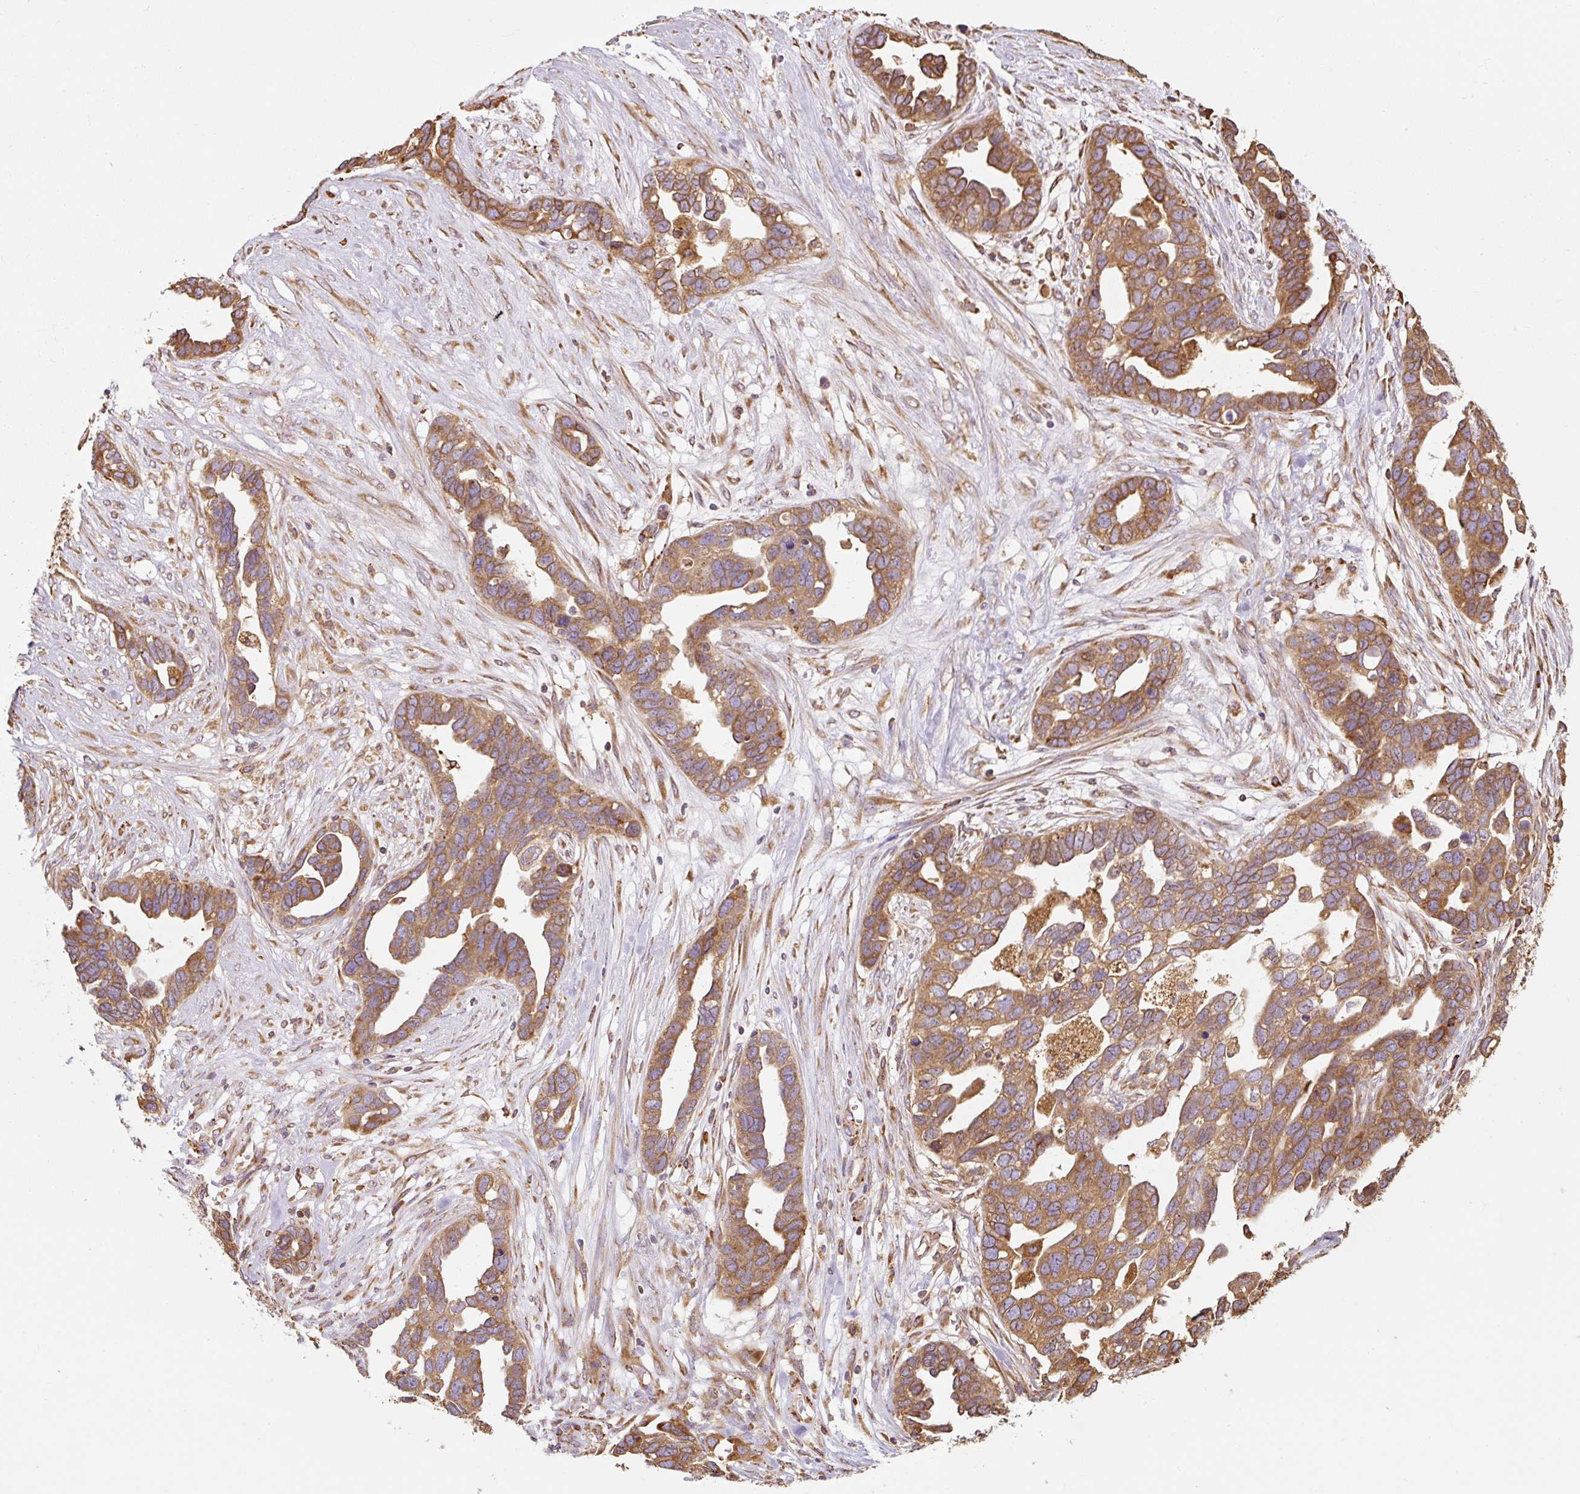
{"staining": {"intensity": "moderate", "quantity": ">75%", "location": "cytoplasmic/membranous"}, "tissue": "ovarian cancer", "cell_type": "Tumor cells", "image_type": "cancer", "snomed": [{"axis": "morphology", "description": "Cystadenocarcinoma, serous, NOS"}, {"axis": "topography", "description": "Ovary"}], "caption": "Serous cystadenocarcinoma (ovarian) stained for a protein (brown) reveals moderate cytoplasmic/membranous positive staining in about >75% of tumor cells.", "gene": "PRKCSH", "patient": {"sex": "female", "age": 54}}